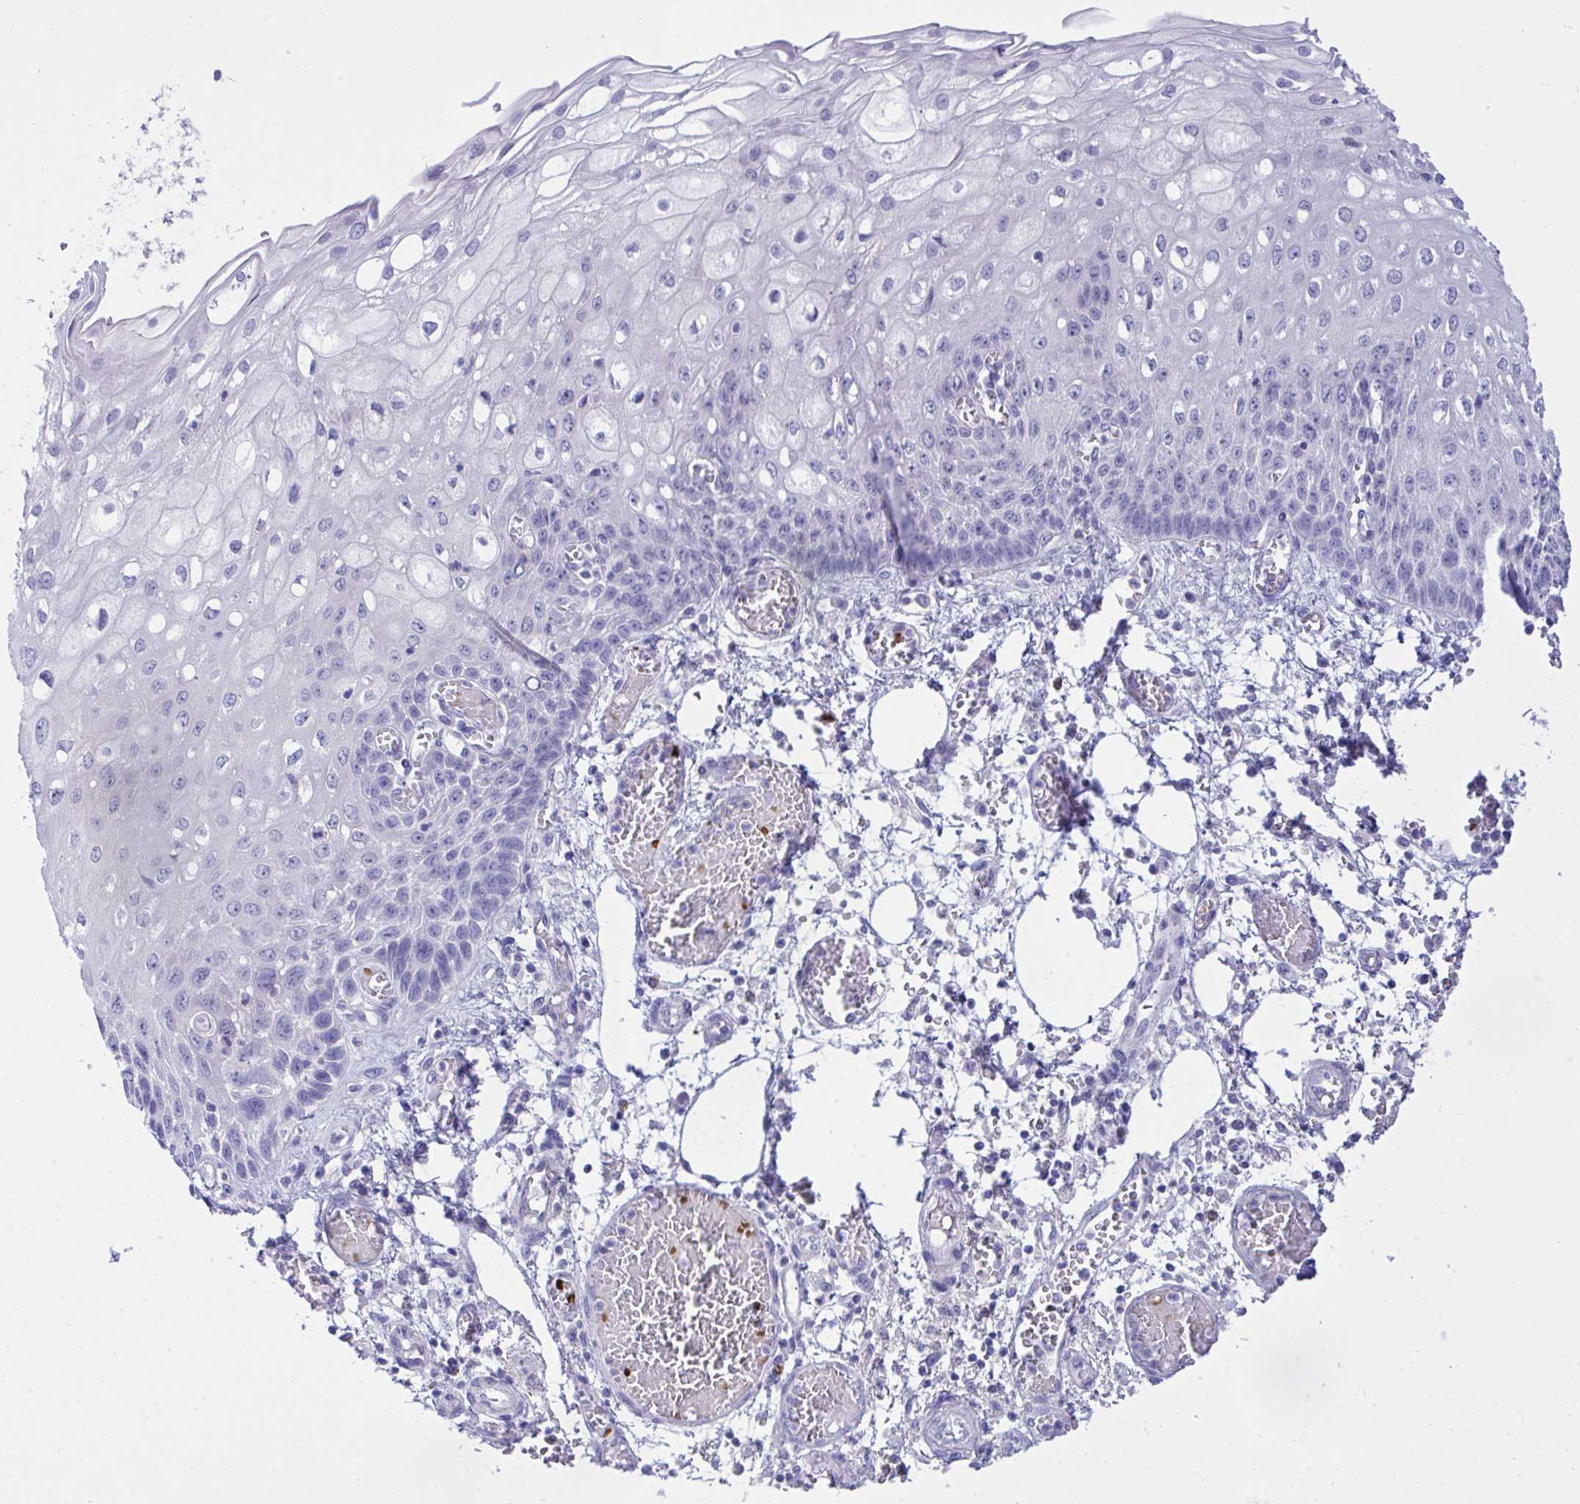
{"staining": {"intensity": "negative", "quantity": "none", "location": "none"}, "tissue": "esophagus", "cell_type": "Squamous epithelial cells", "image_type": "normal", "snomed": [{"axis": "morphology", "description": "Normal tissue, NOS"}, {"axis": "morphology", "description": "Adenocarcinoma, NOS"}, {"axis": "topography", "description": "Esophagus"}], "caption": "The immunohistochemistry micrograph has no significant positivity in squamous epithelial cells of esophagus.", "gene": "PLEKHH1", "patient": {"sex": "male", "age": 81}}